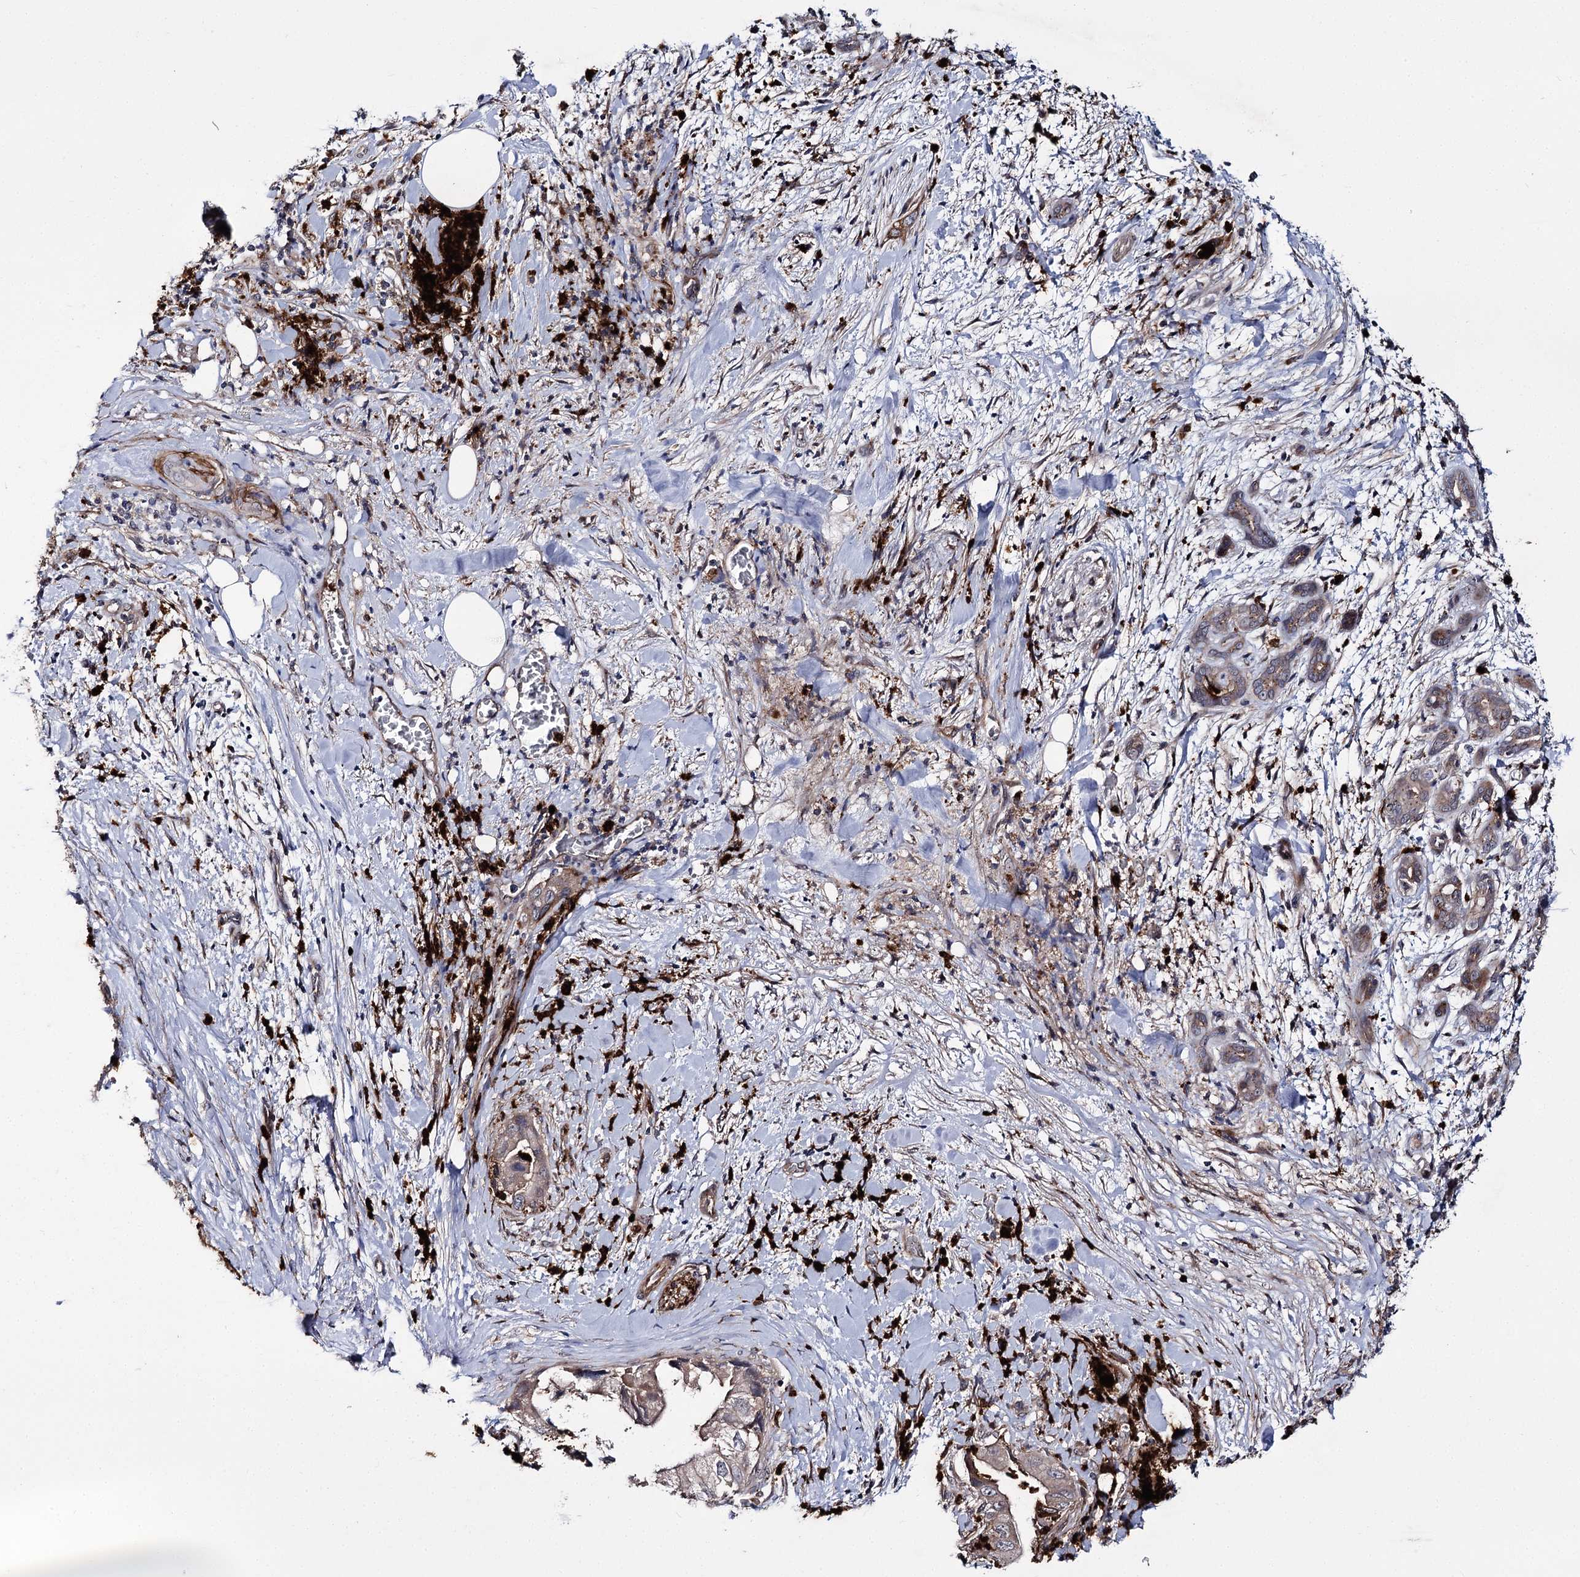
{"staining": {"intensity": "weak", "quantity": "<25%", "location": "cytoplasmic/membranous"}, "tissue": "pancreatic cancer", "cell_type": "Tumor cells", "image_type": "cancer", "snomed": [{"axis": "morphology", "description": "Adenocarcinoma, NOS"}, {"axis": "topography", "description": "Pancreas"}], "caption": "An image of human pancreatic cancer (adenocarcinoma) is negative for staining in tumor cells.", "gene": "MINDY3", "patient": {"sex": "female", "age": 78}}